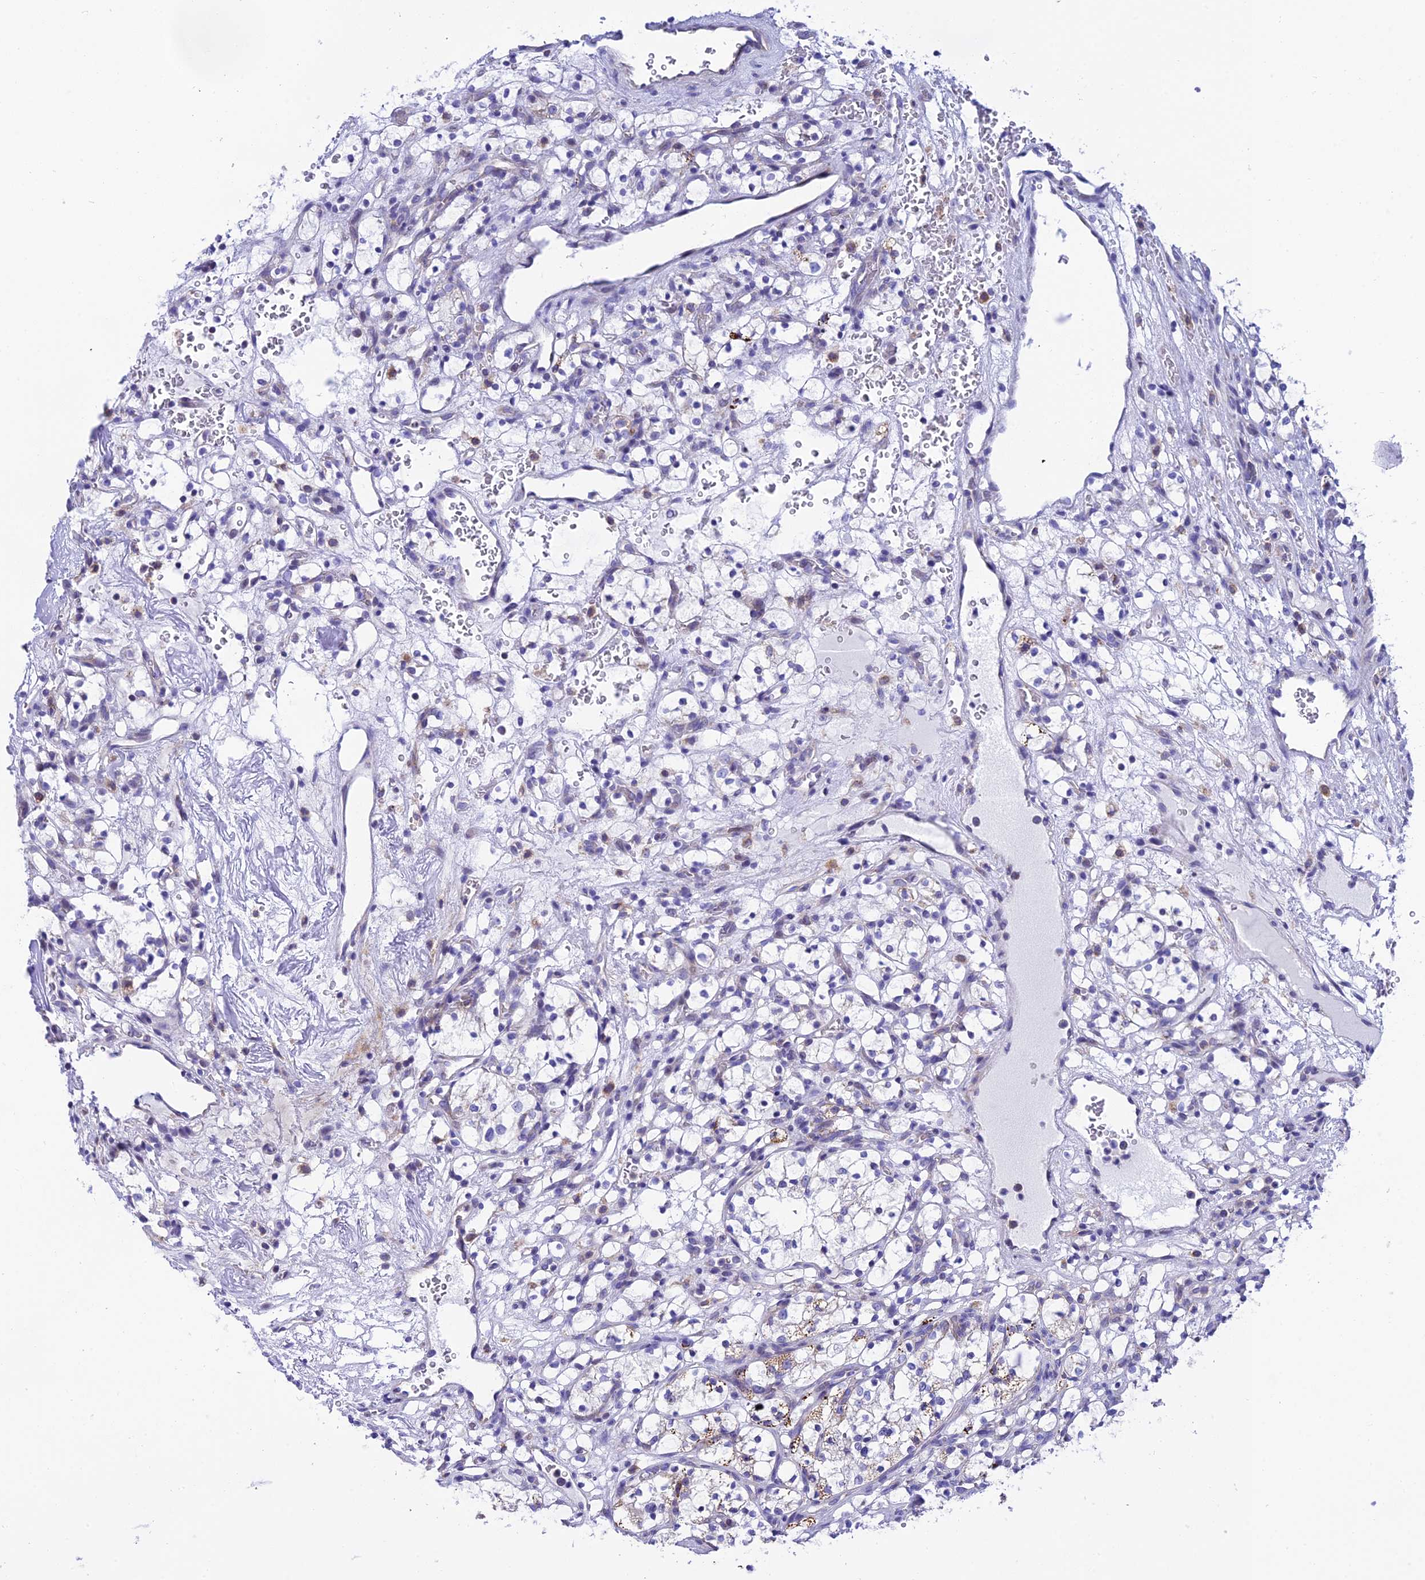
{"staining": {"intensity": "negative", "quantity": "none", "location": "none"}, "tissue": "renal cancer", "cell_type": "Tumor cells", "image_type": "cancer", "snomed": [{"axis": "morphology", "description": "Adenocarcinoma, NOS"}, {"axis": "topography", "description": "Kidney"}], "caption": "A histopathology image of renal adenocarcinoma stained for a protein exhibits no brown staining in tumor cells. Nuclei are stained in blue.", "gene": "REEP4", "patient": {"sex": "female", "age": 69}}